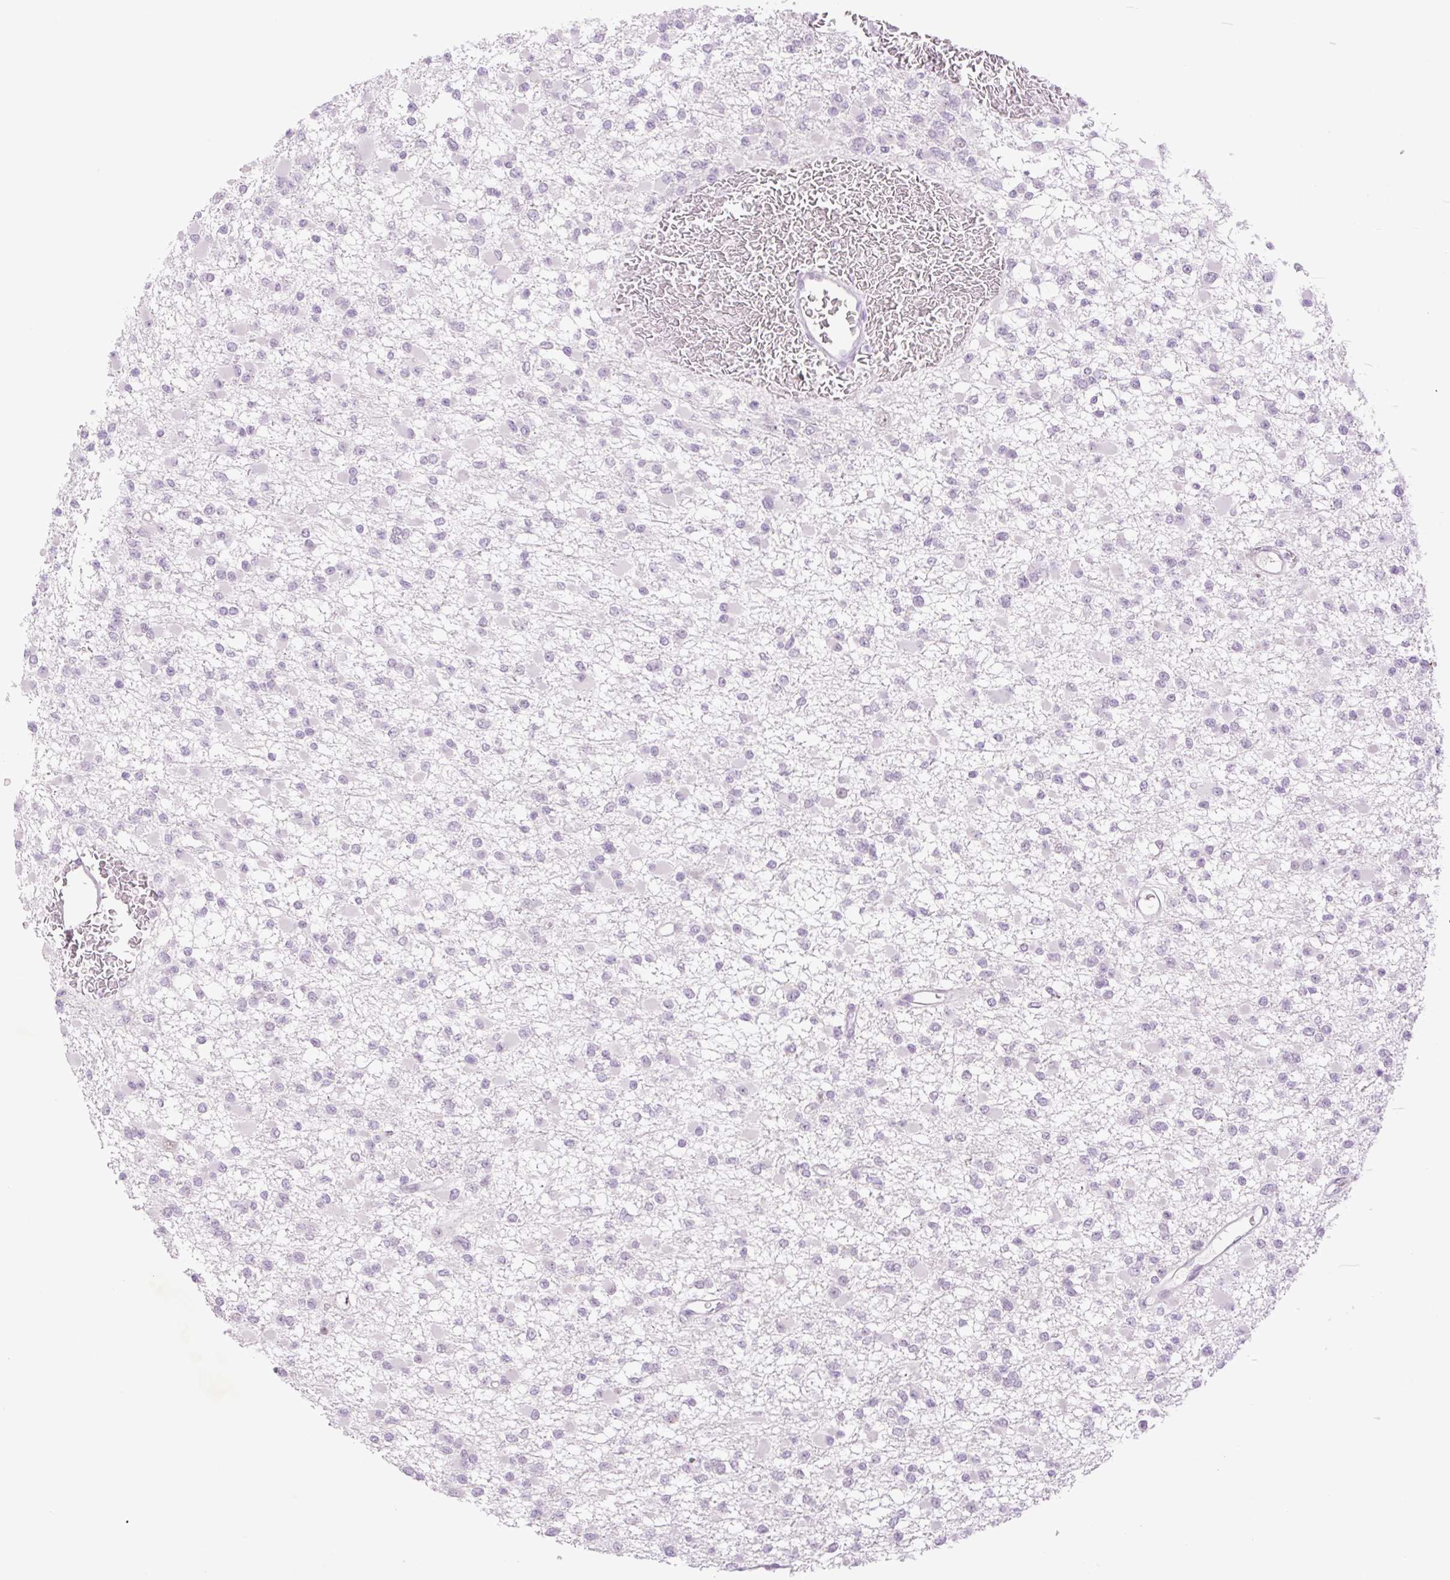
{"staining": {"intensity": "negative", "quantity": "none", "location": "none"}, "tissue": "glioma", "cell_type": "Tumor cells", "image_type": "cancer", "snomed": [{"axis": "morphology", "description": "Glioma, malignant, Low grade"}, {"axis": "topography", "description": "Brain"}], "caption": "Tumor cells are negative for brown protein staining in glioma.", "gene": "SPRYD4", "patient": {"sex": "female", "age": 22}}